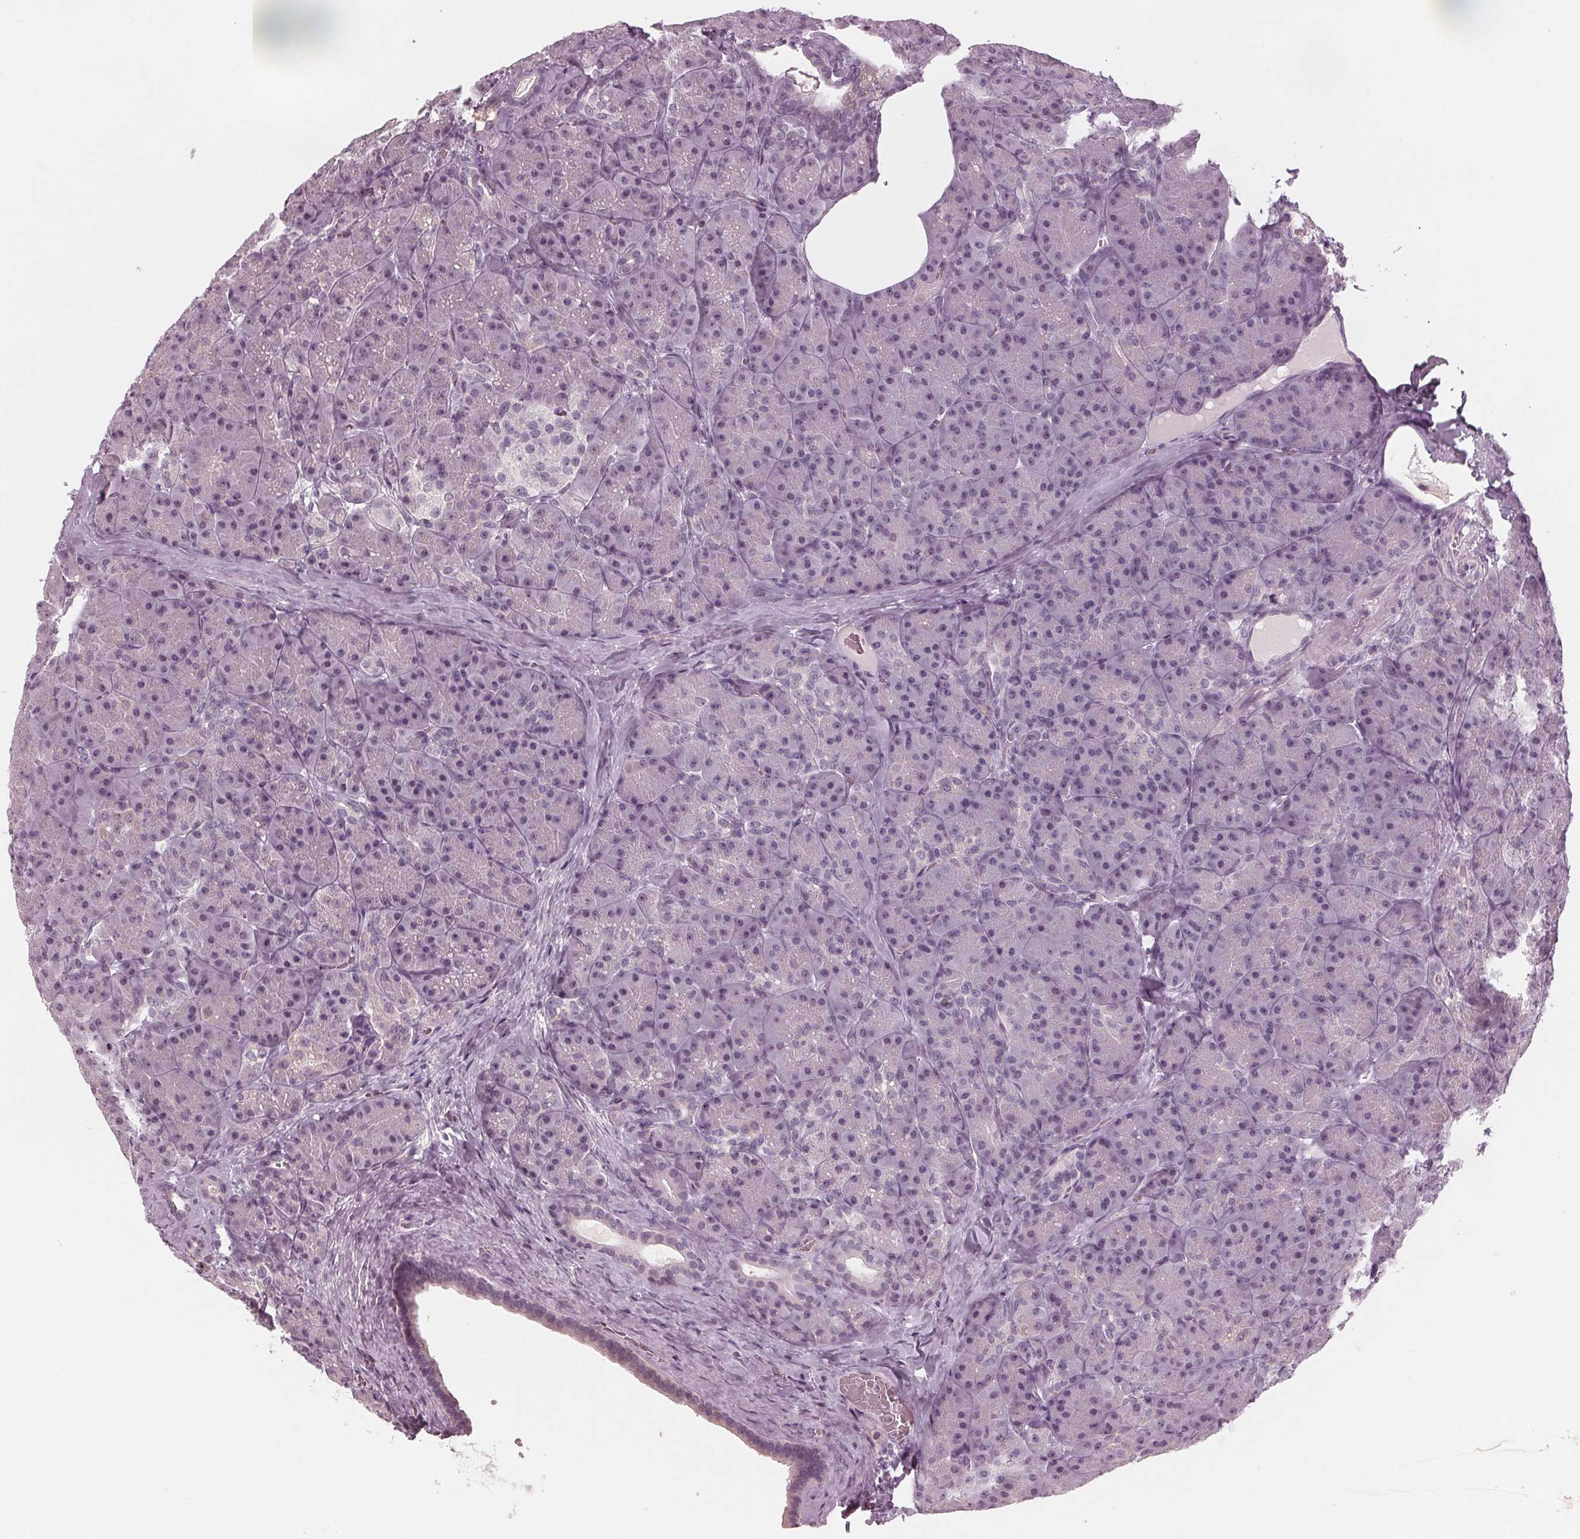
{"staining": {"intensity": "weak", "quantity": "<25%", "location": "nuclear"}, "tissue": "pancreas", "cell_type": "Exocrine glandular cells", "image_type": "normal", "snomed": [{"axis": "morphology", "description": "Normal tissue, NOS"}, {"axis": "topography", "description": "Pancreas"}], "caption": "This is an IHC histopathology image of benign human pancreas. There is no positivity in exocrine glandular cells.", "gene": "ADPRHL1", "patient": {"sex": "male", "age": 57}}